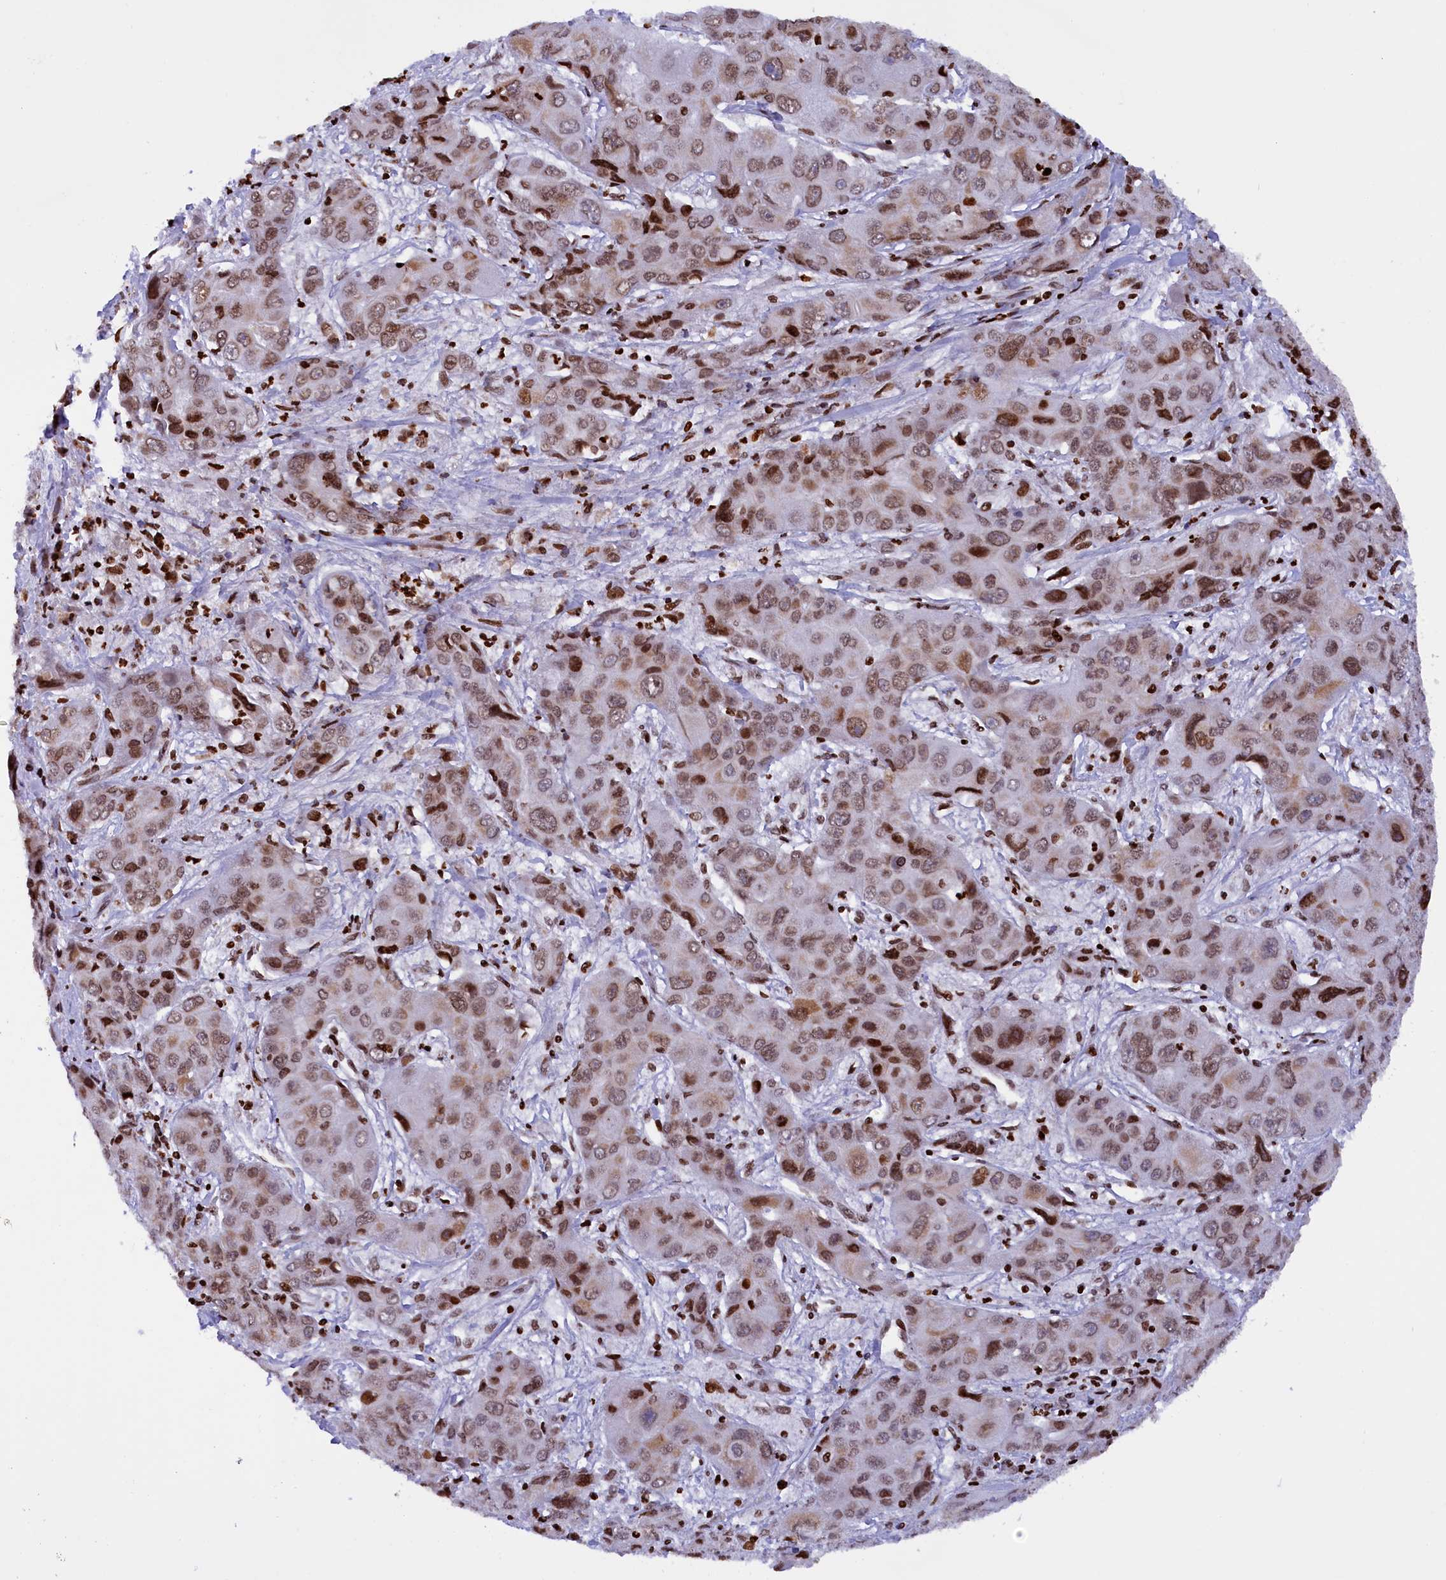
{"staining": {"intensity": "moderate", "quantity": ">75%", "location": "nuclear"}, "tissue": "liver cancer", "cell_type": "Tumor cells", "image_type": "cancer", "snomed": [{"axis": "morphology", "description": "Cholangiocarcinoma"}, {"axis": "topography", "description": "Liver"}], "caption": "Protein expression by immunohistochemistry exhibits moderate nuclear staining in about >75% of tumor cells in liver cancer.", "gene": "TIMM29", "patient": {"sex": "male", "age": 67}}